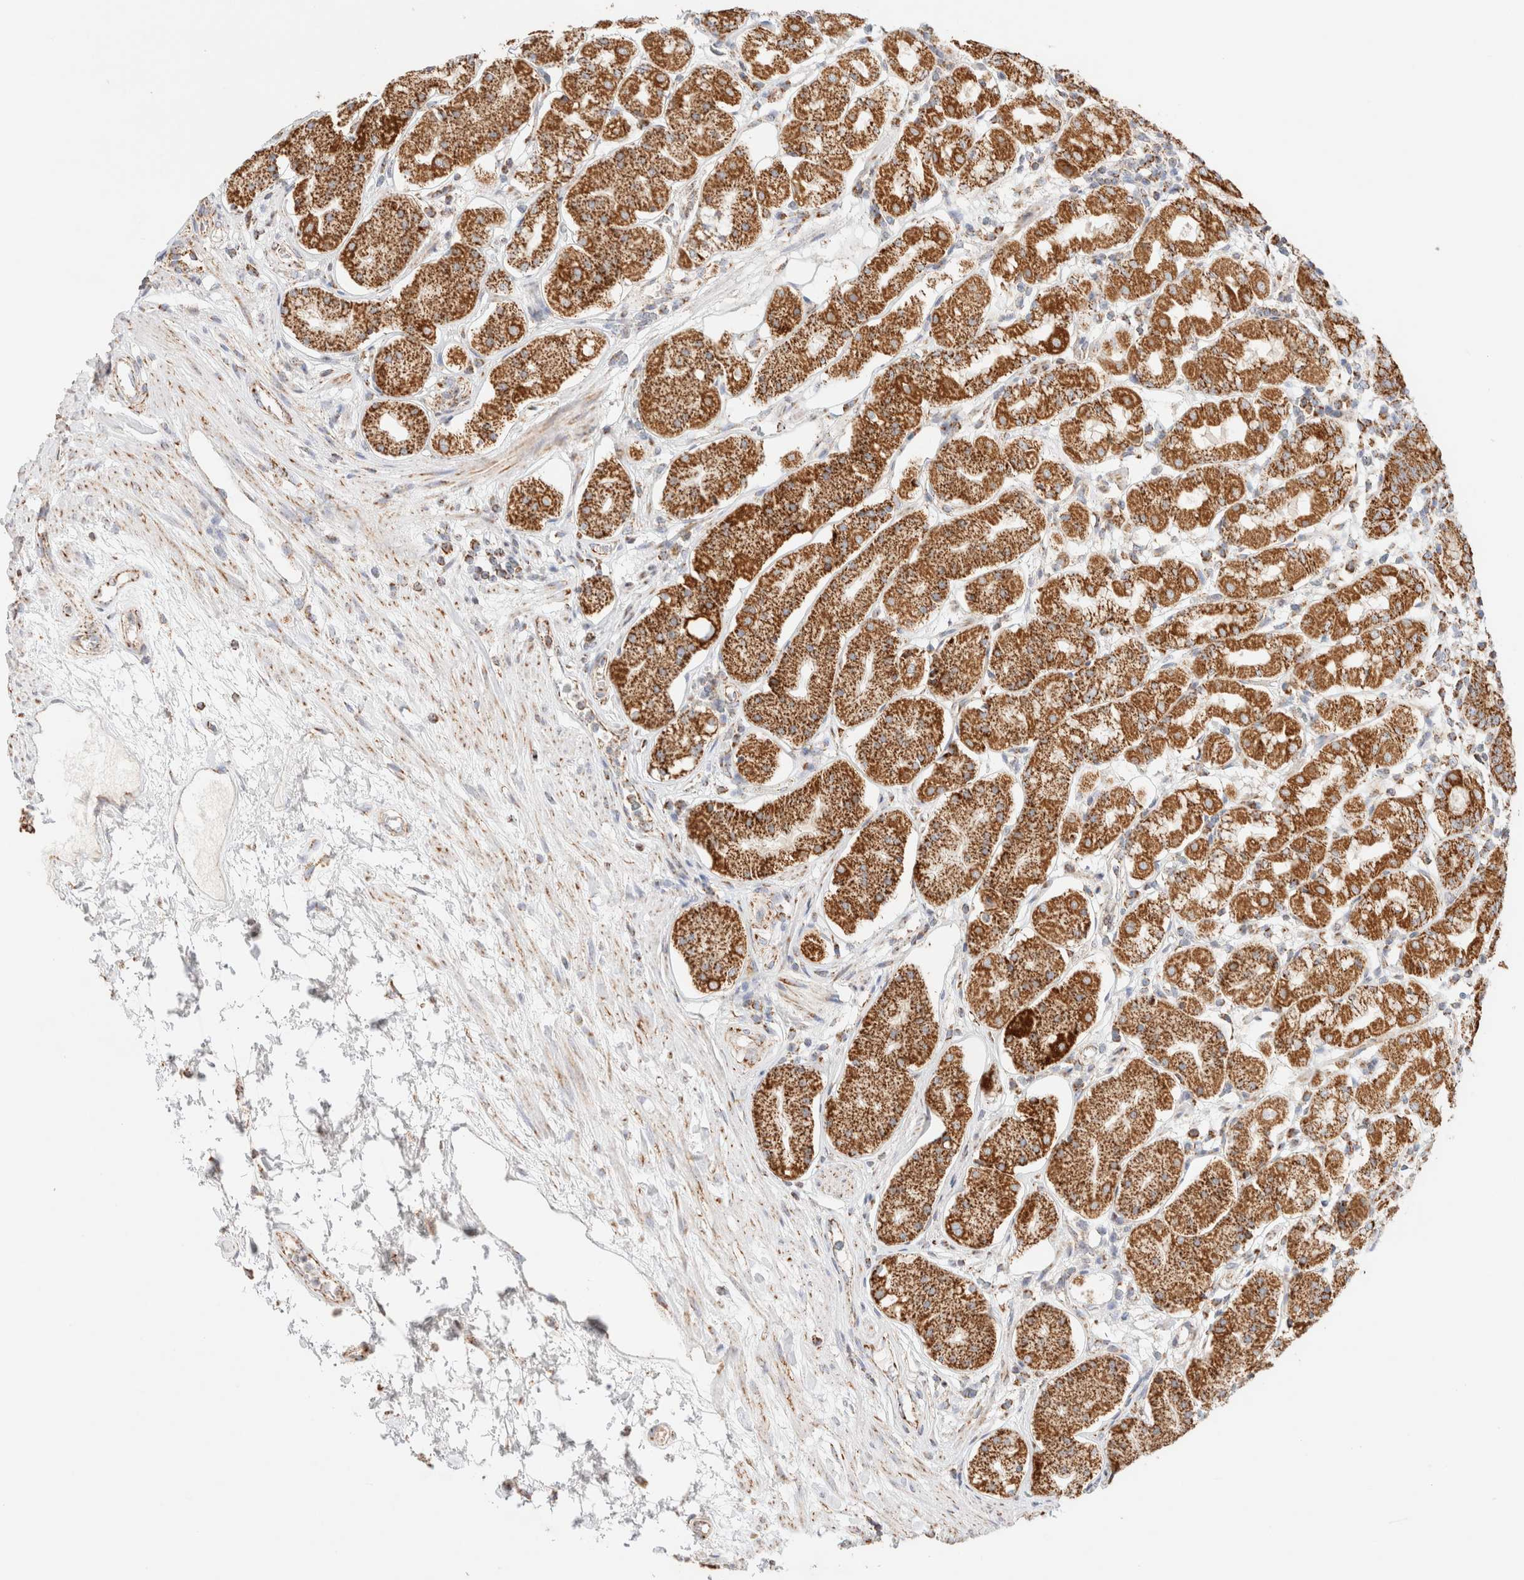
{"staining": {"intensity": "strong", "quantity": ">75%", "location": "cytoplasmic/membranous"}, "tissue": "stomach", "cell_type": "Glandular cells", "image_type": "normal", "snomed": [{"axis": "morphology", "description": "Normal tissue, NOS"}, {"axis": "topography", "description": "Stomach"}, {"axis": "topography", "description": "Stomach, lower"}], "caption": "High-magnification brightfield microscopy of unremarkable stomach stained with DAB (3,3'-diaminobenzidine) (brown) and counterstained with hematoxylin (blue). glandular cells exhibit strong cytoplasmic/membranous expression is present in approximately>75% of cells.", "gene": "PHB2", "patient": {"sex": "female", "age": 56}}